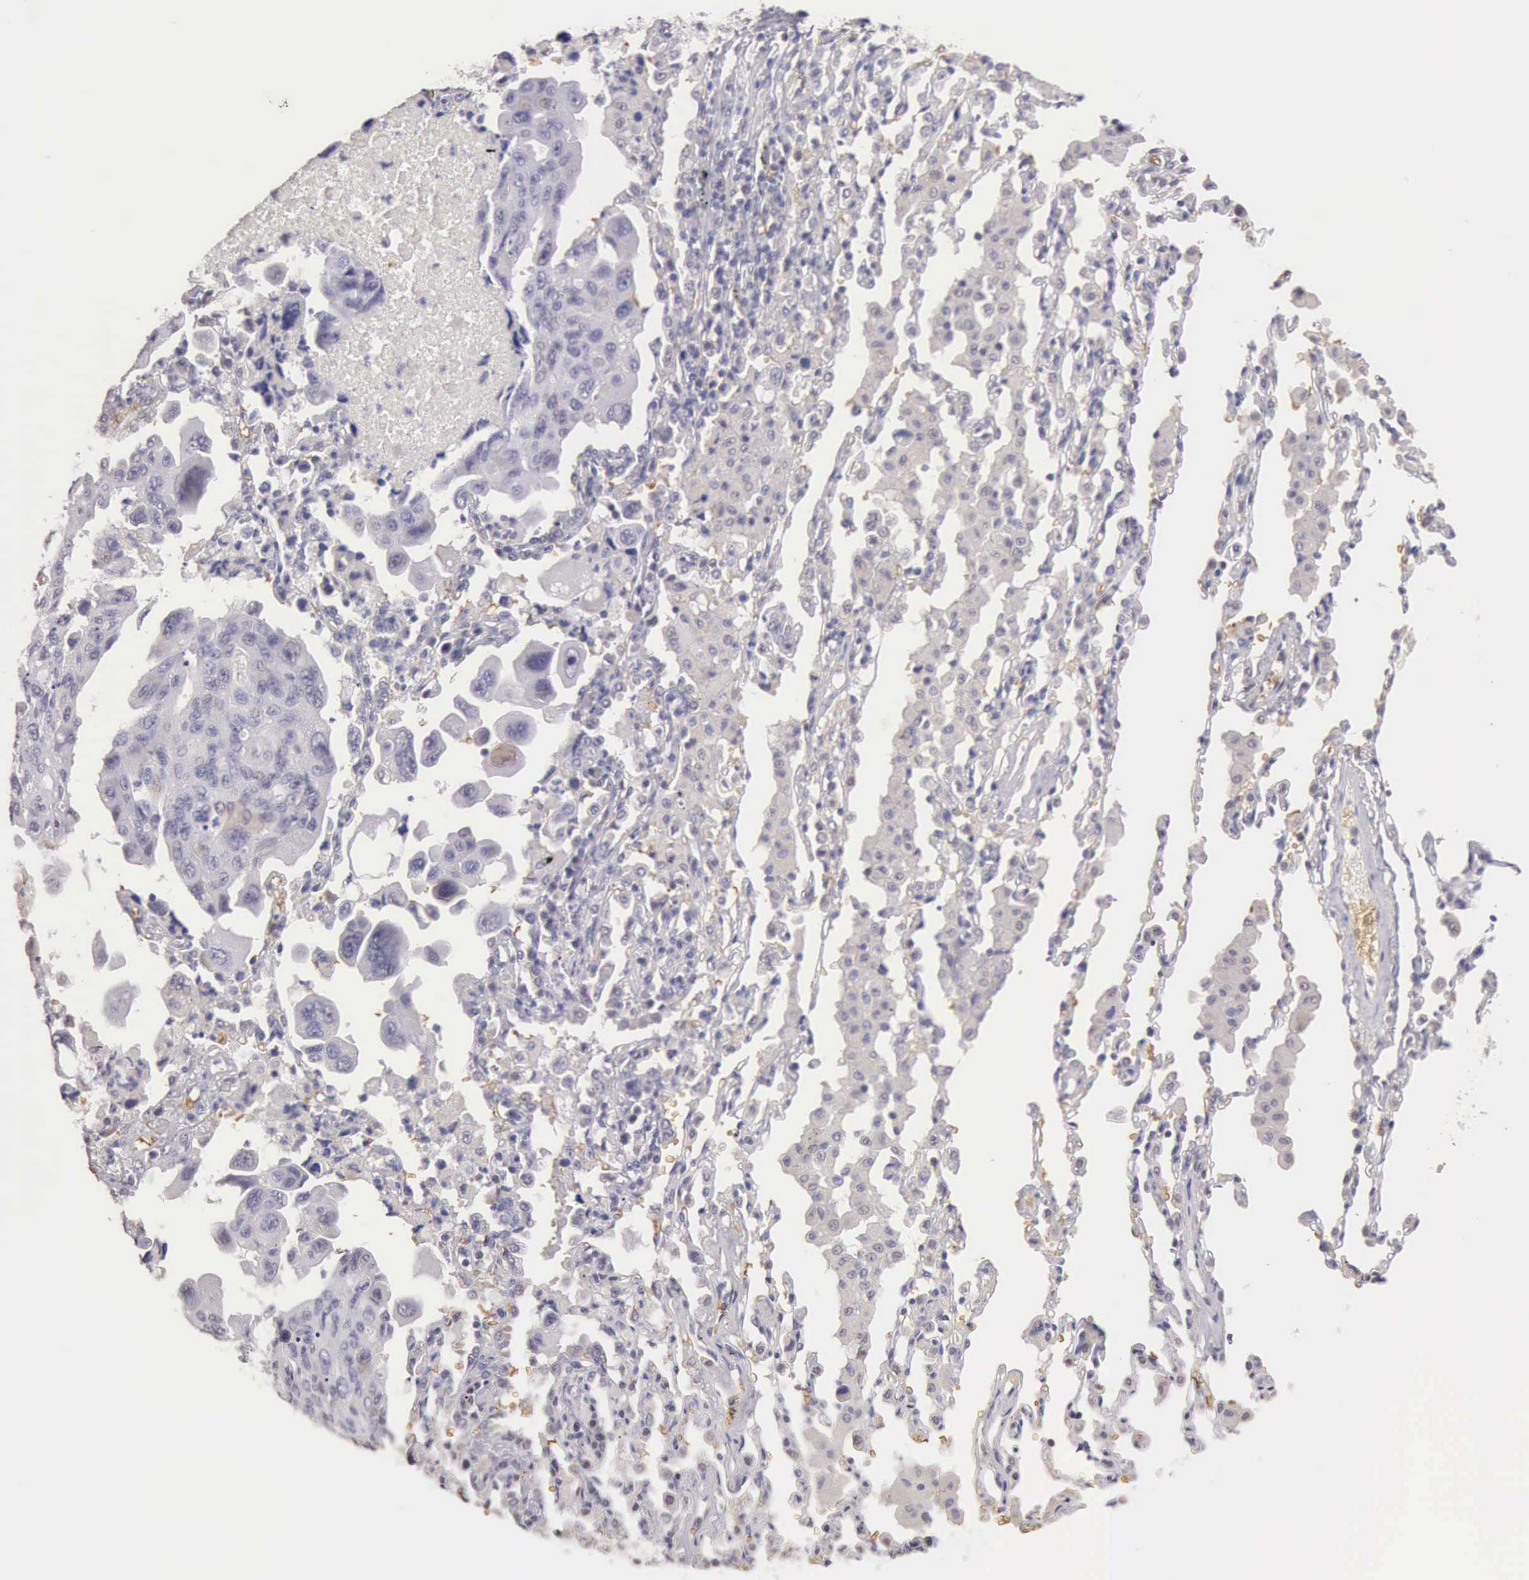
{"staining": {"intensity": "negative", "quantity": "none", "location": "none"}, "tissue": "lung cancer", "cell_type": "Tumor cells", "image_type": "cancer", "snomed": [{"axis": "morphology", "description": "Adenocarcinoma, NOS"}, {"axis": "topography", "description": "Lung"}], "caption": "The photomicrograph reveals no significant expression in tumor cells of lung cancer.", "gene": "CFI", "patient": {"sex": "male", "age": 64}}